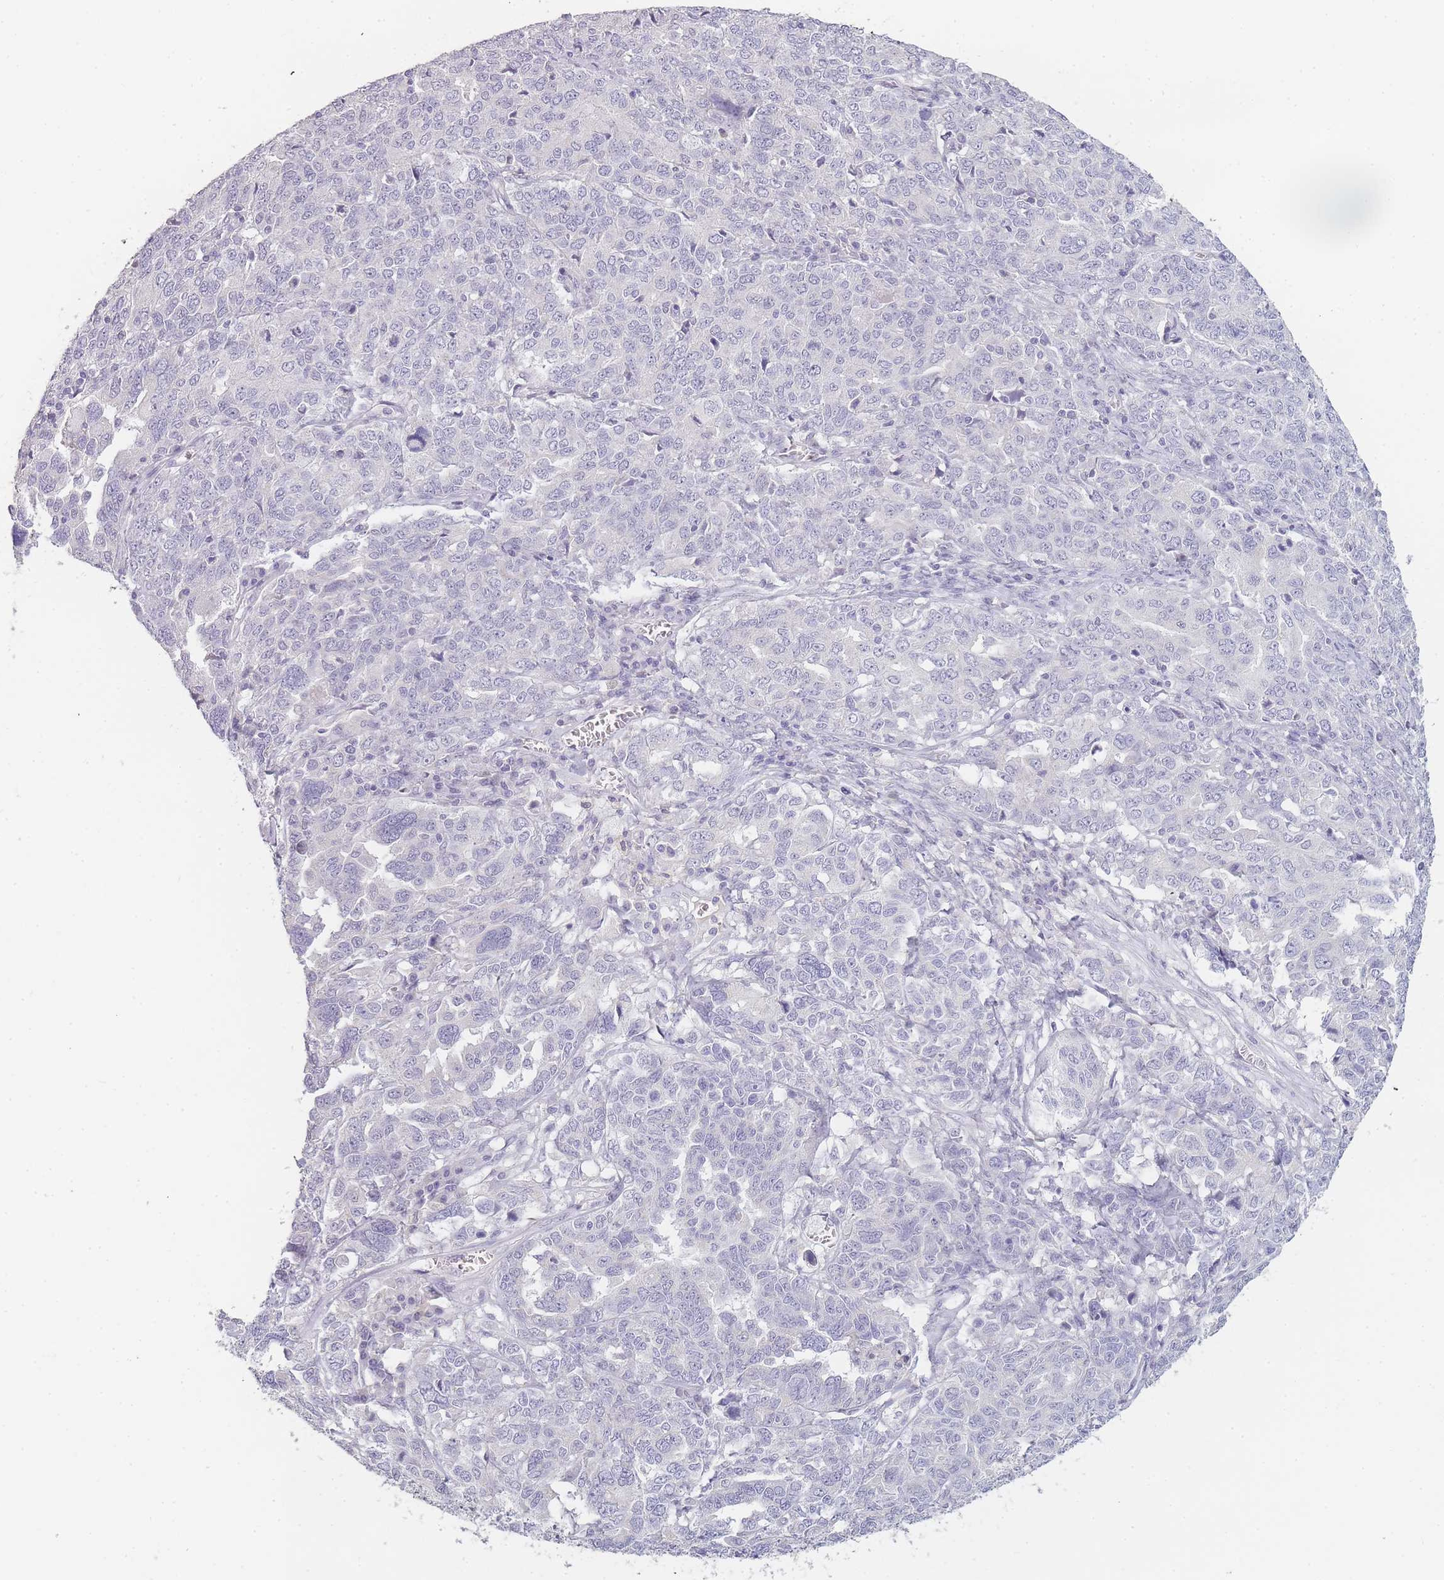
{"staining": {"intensity": "negative", "quantity": "none", "location": "none"}, "tissue": "ovarian cancer", "cell_type": "Tumor cells", "image_type": "cancer", "snomed": [{"axis": "morphology", "description": "Carcinoma, endometroid"}, {"axis": "topography", "description": "Ovary"}], "caption": "This is an IHC histopathology image of ovarian cancer. There is no staining in tumor cells.", "gene": "INS", "patient": {"sex": "female", "age": 62}}